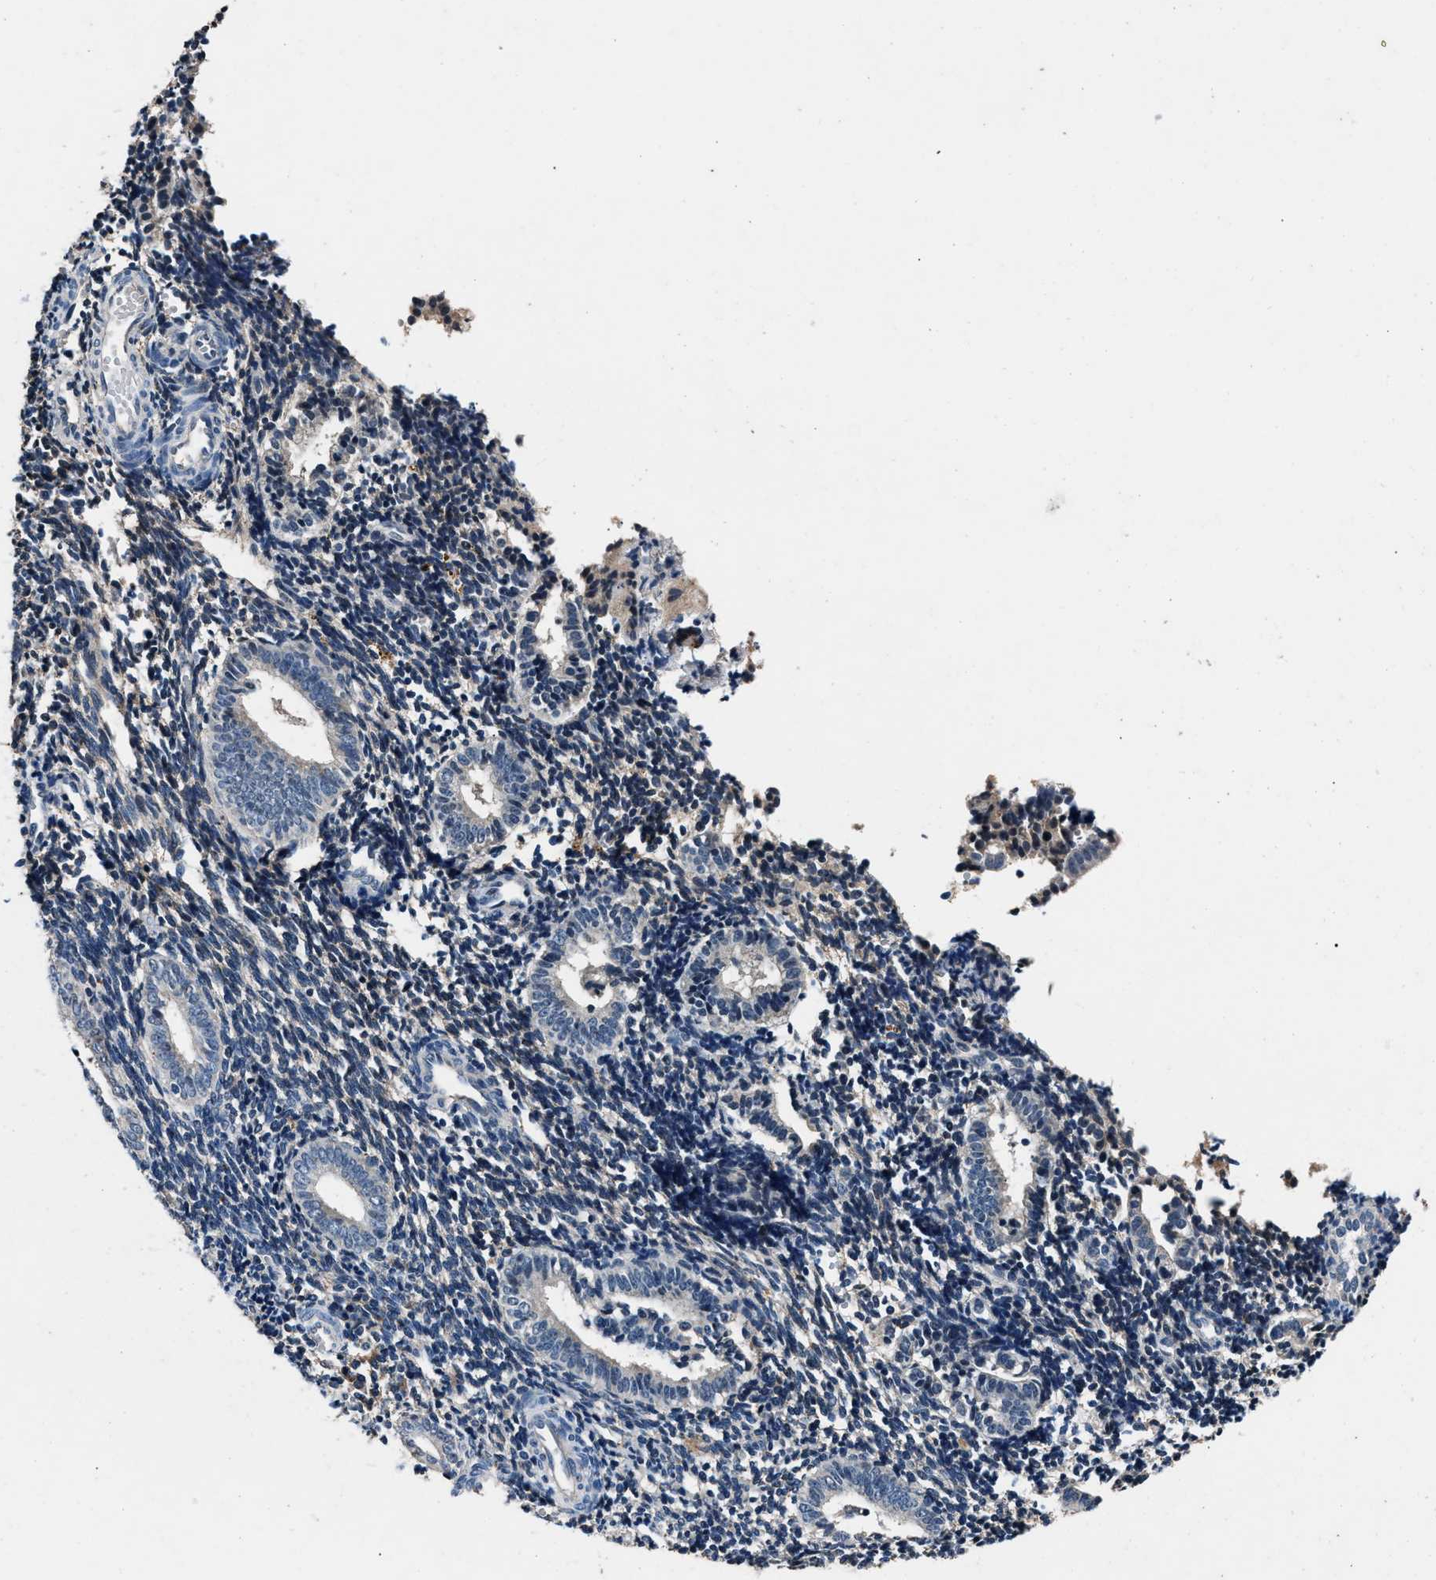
{"staining": {"intensity": "negative", "quantity": "none", "location": "none"}, "tissue": "endometrium", "cell_type": "Cells in endometrial stroma", "image_type": "normal", "snomed": [{"axis": "morphology", "description": "Normal tissue, NOS"}, {"axis": "topography", "description": "Uterus"}, {"axis": "topography", "description": "Endometrium"}], "caption": "Immunohistochemistry of benign endometrium shows no positivity in cells in endometrial stroma.", "gene": "DENND6B", "patient": {"sex": "female", "age": 33}}